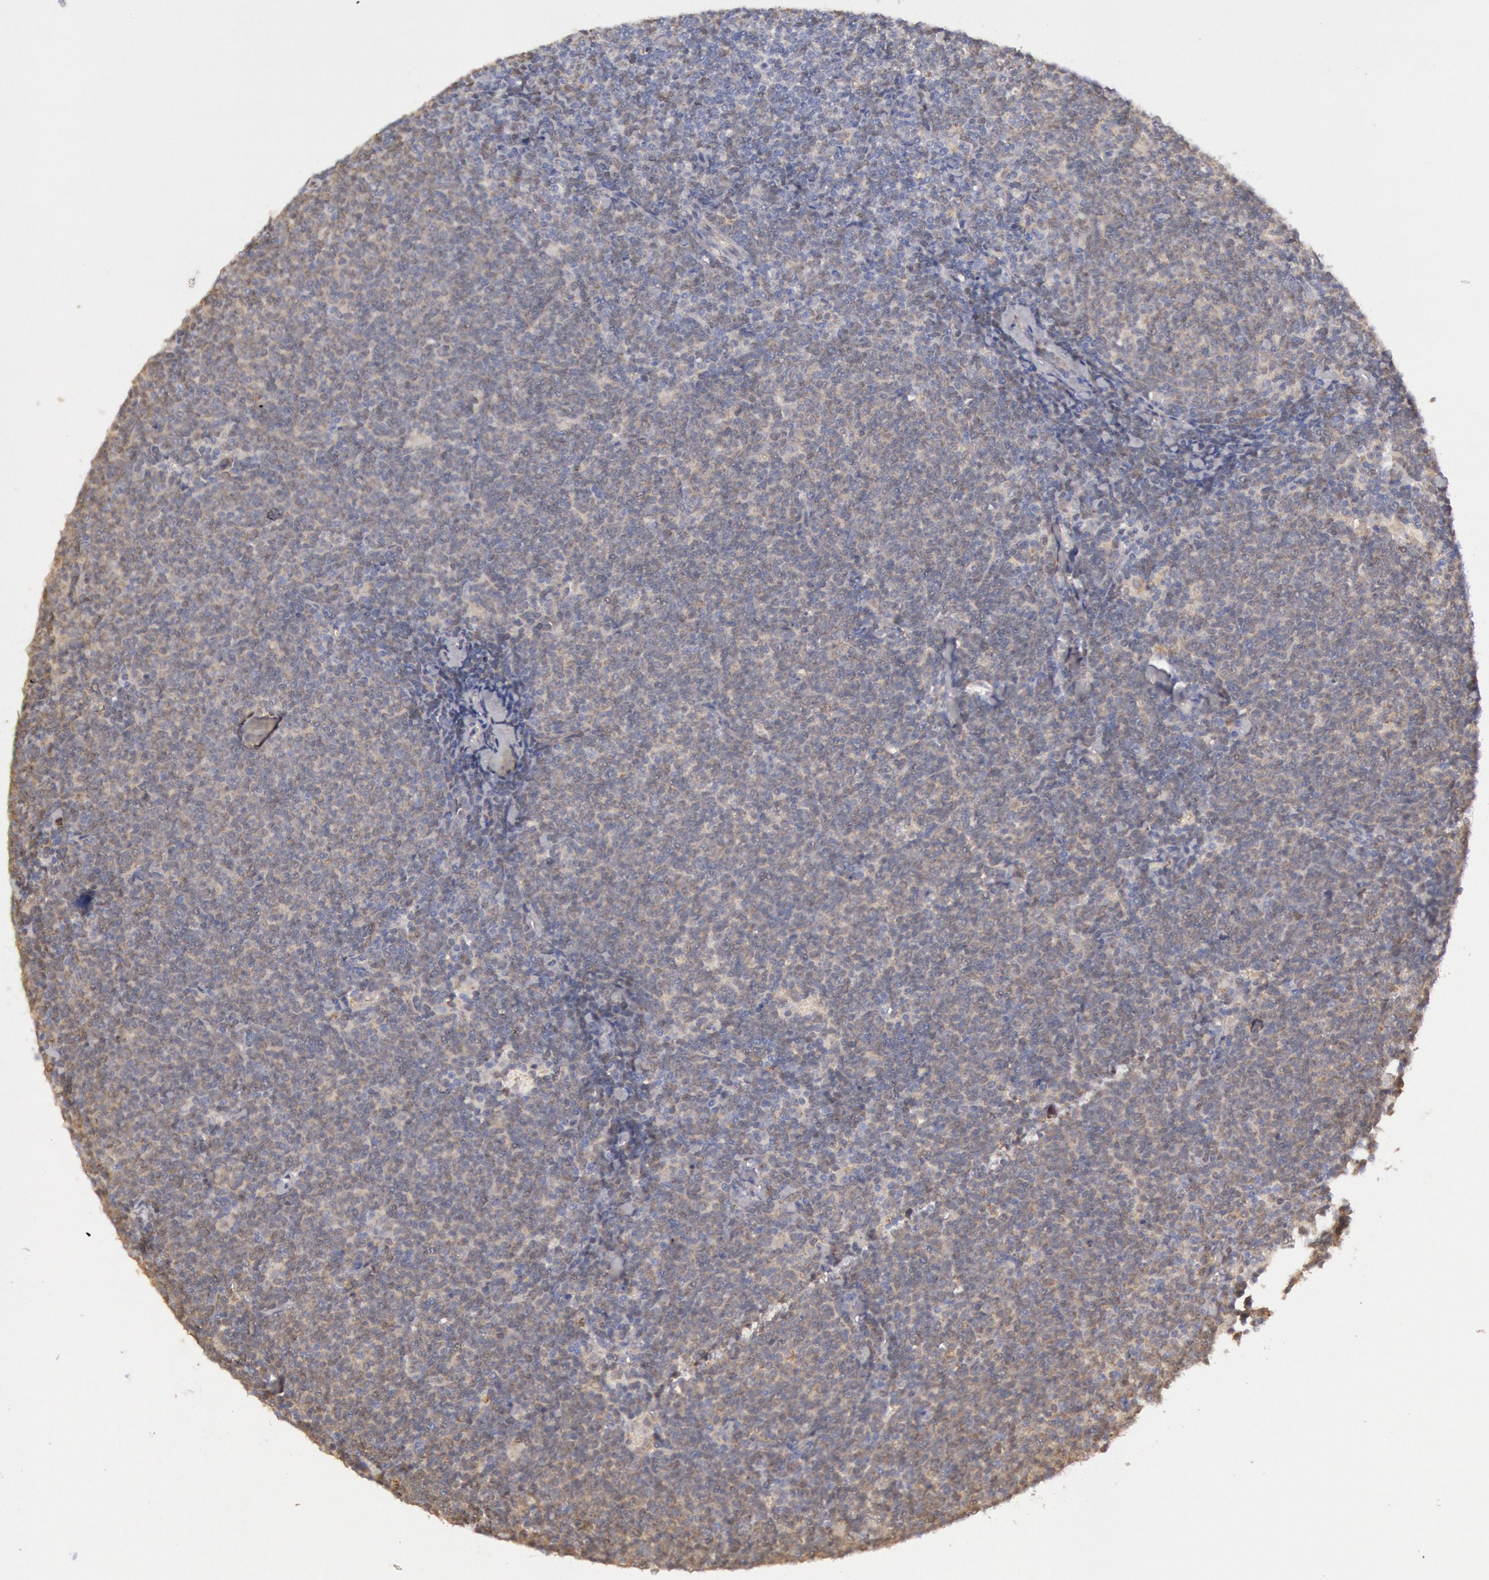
{"staining": {"intensity": "weak", "quantity": "25%-75%", "location": "cytoplasmic/membranous"}, "tissue": "lymphoma", "cell_type": "Tumor cells", "image_type": "cancer", "snomed": [{"axis": "morphology", "description": "Malignant lymphoma, non-Hodgkin's type, Low grade"}, {"axis": "topography", "description": "Lymph node"}], "caption": "Immunohistochemical staining of malignant lymphoma, non-Hodgkin's type (low-grade) reveals low levels of weak cytoplasmic/membranous expression in about 25%-75% of tumor cells. The protein is stained brown, and the nuclei are stained in blue (DAB IHC with brightfield microscopy, high magnification).", "gene": "MPST", "patient": {"sex": "male", "age": 65}}